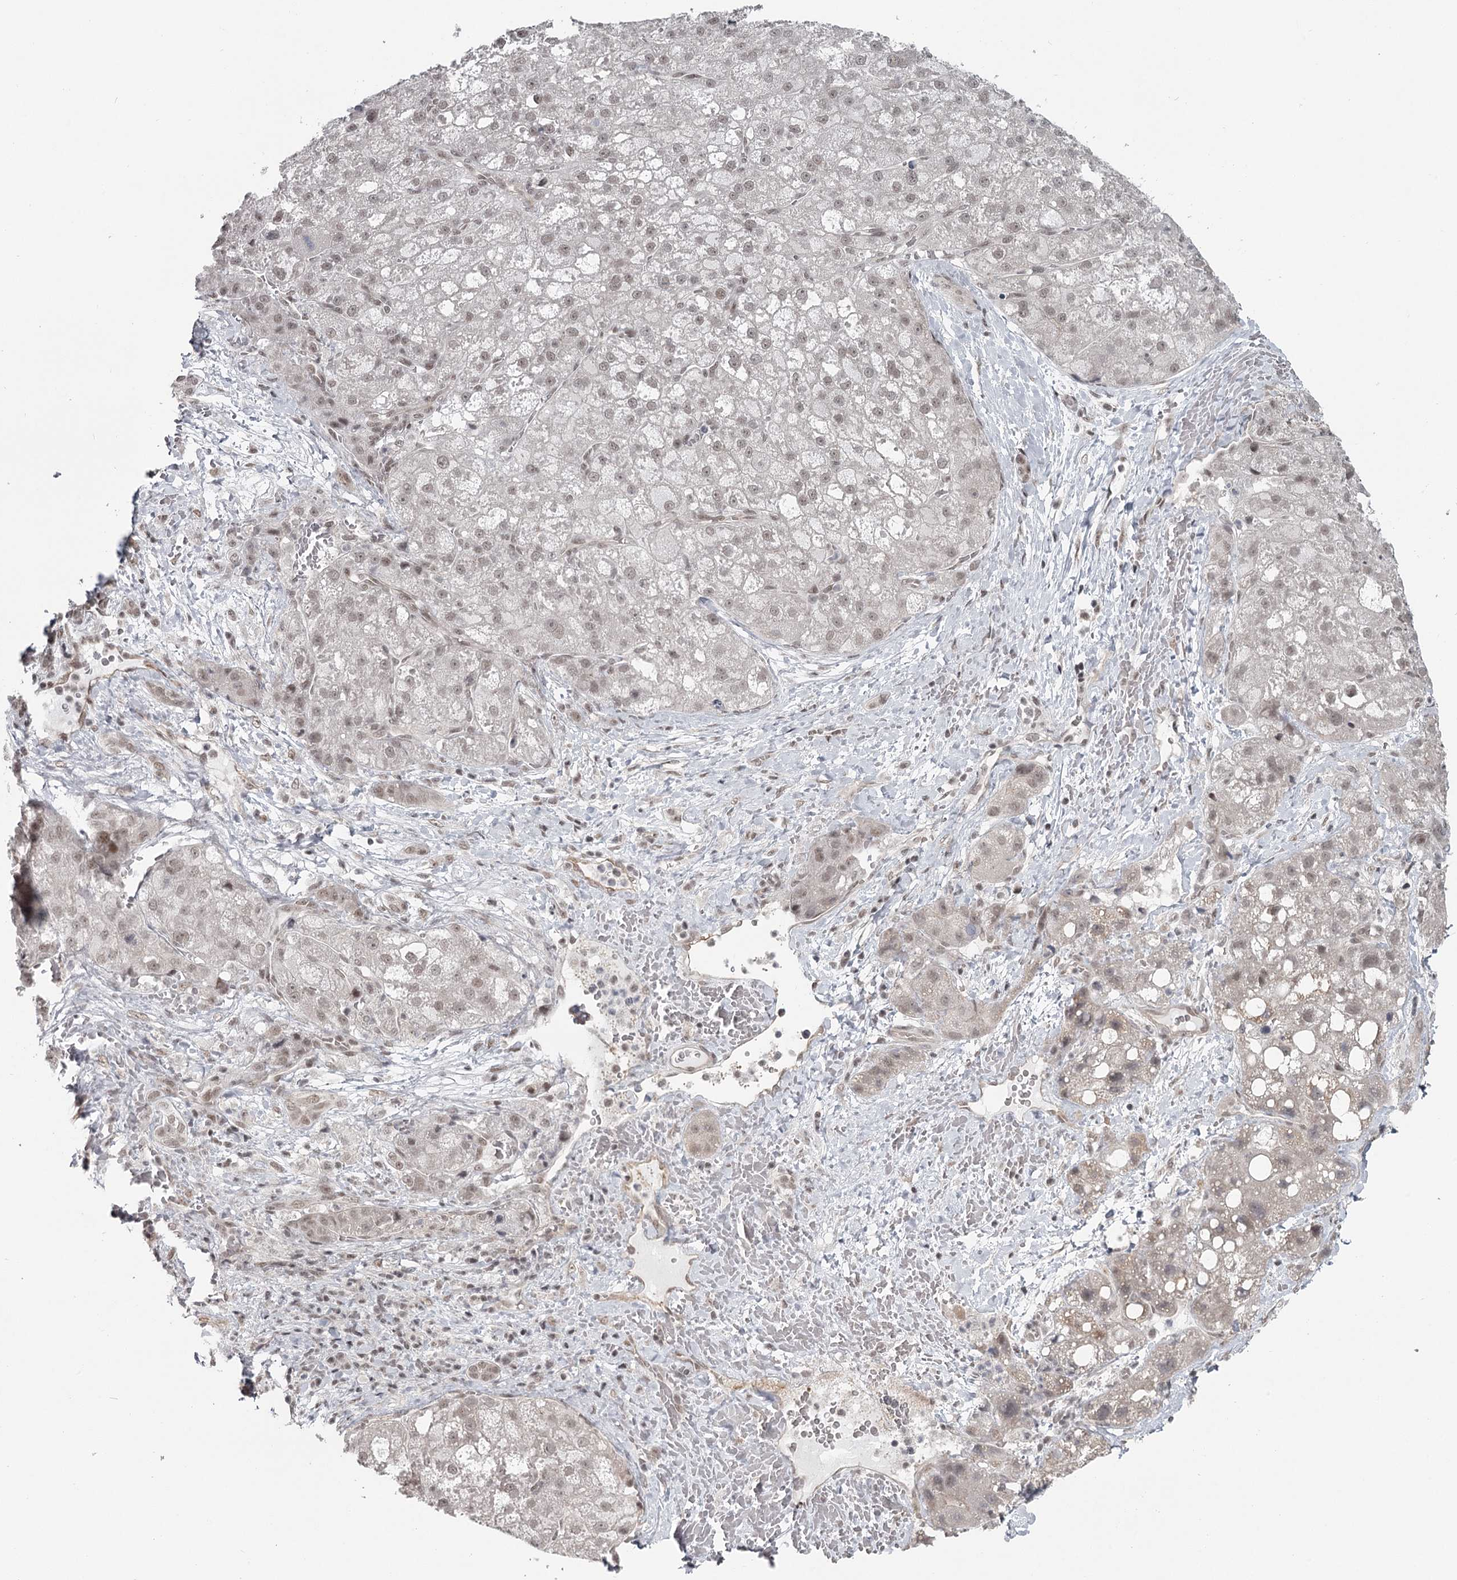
{"staining": {"intensity": "weak", "quantity": ">75%", "location": "nuclear"}, "tissue": "liver cancer", "cell_type": "Tumor cells", "image_type": "cancer", "snomed": [{"axis": "morphology", "description": "Normal tissue, NOS"}, {"axis": "morphology", "description": "Carcinoma, Hepatocellular, NOS"}, {"axis": "topography", "description": "Liver"}], "caption": "A high-resolution photomicrograph shows immunohistochemistry (IHC) staining of liver cancer (hepatocellular carcinoma), which exhibits weak nuclear positivity in about >75% of tumor cells.", "gene": "FAM13C", "patient": {"sex": "male", "age": 57}}